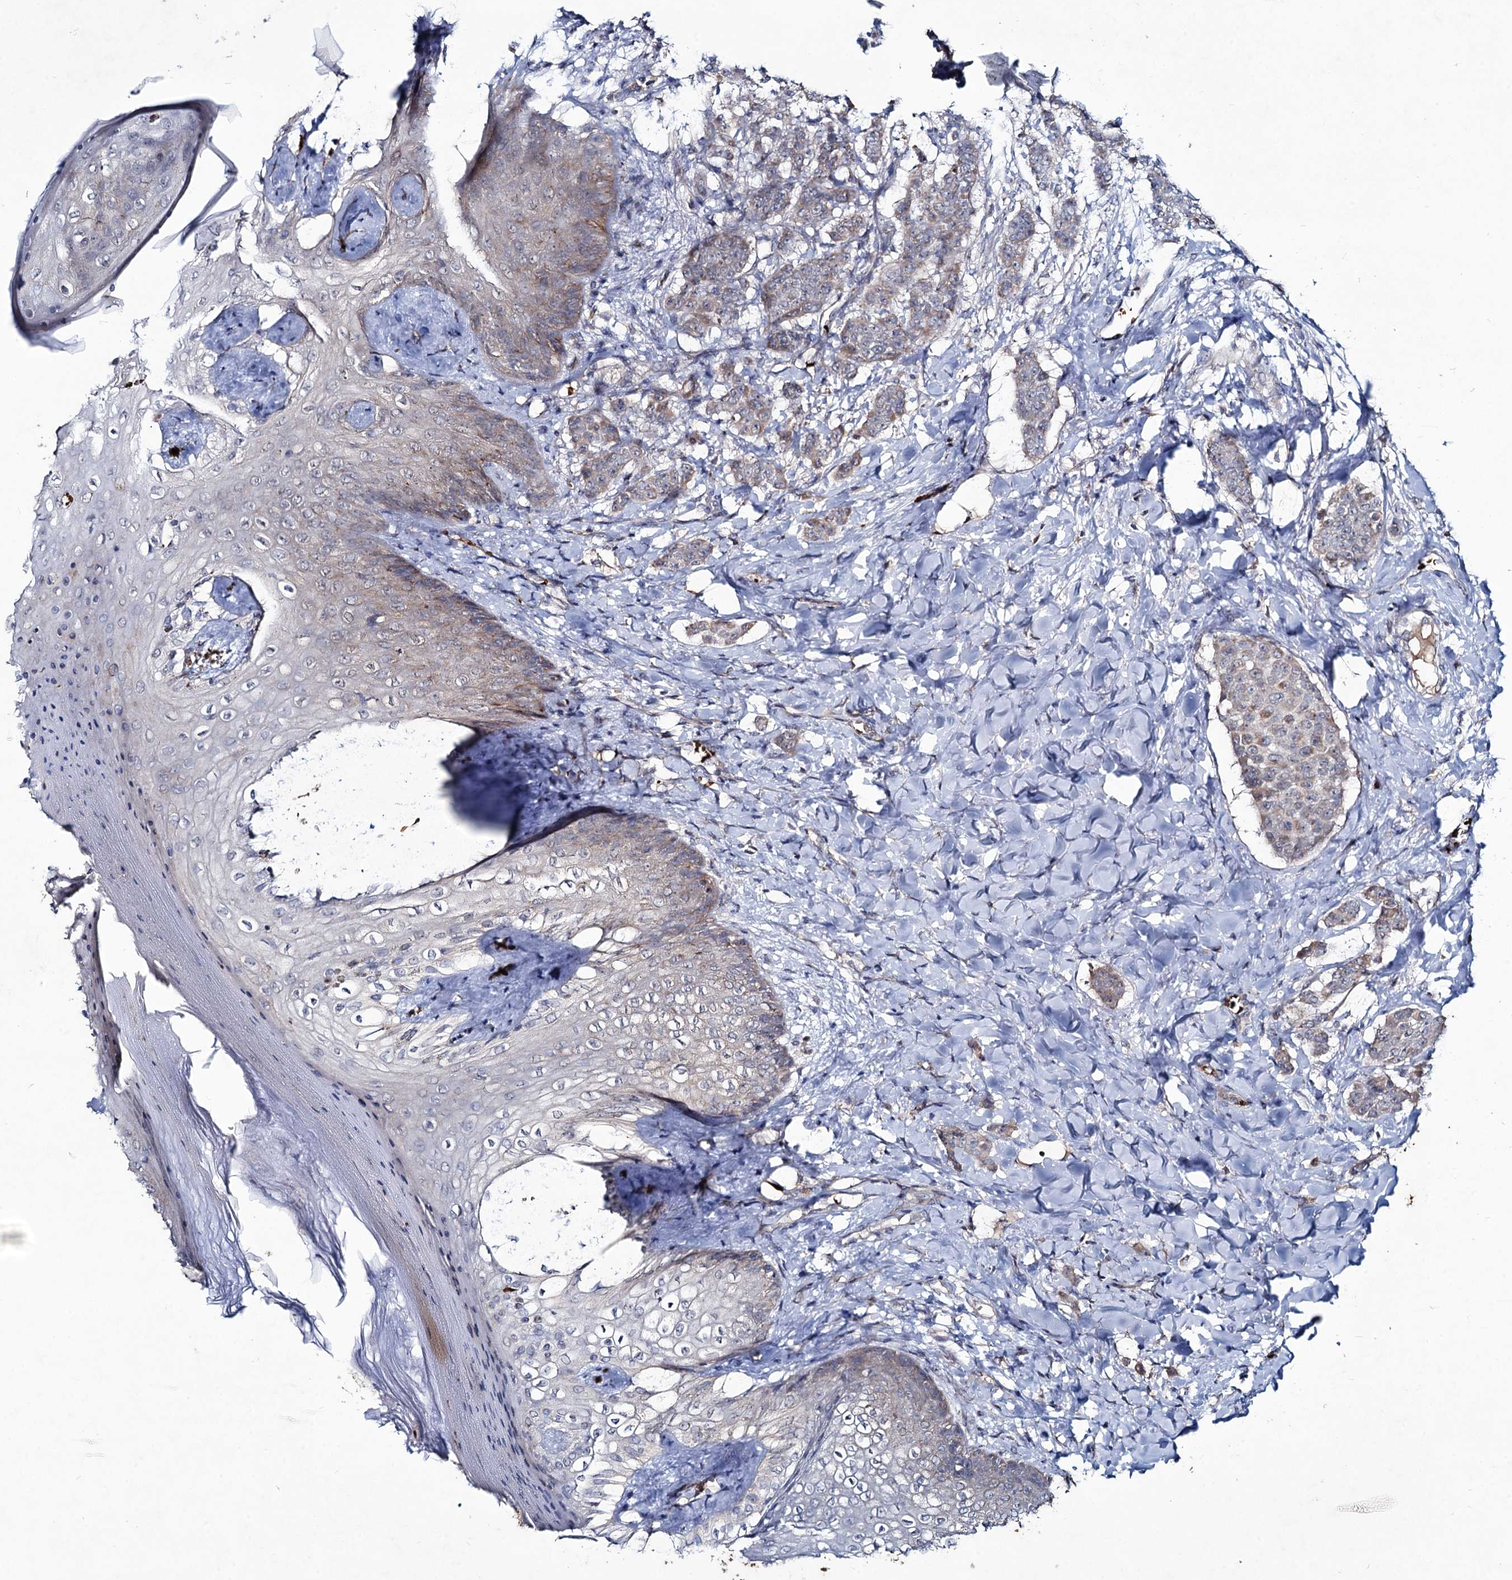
{"staining": {"intensity": "weak", "quantity": ">75%", "location": "cytoplasmic/membranous"}, "tissue": "breast cancer", "cell_type": "Tumor cells", "image_type": "cancer", "snomed": [{"axis": "morphology", "description": "Duct carcinoma"}, {"axis": "topography", "description": "Breast"}], "caption": "This micrograph displays IHC staining of human breast invasive ductal carcinoma, with low weak cytoplasmic/membranous positivity in approximately >75% of tumor cells.", "gene": "RNF6", "patient": {"sex": "female", "age": 40}}